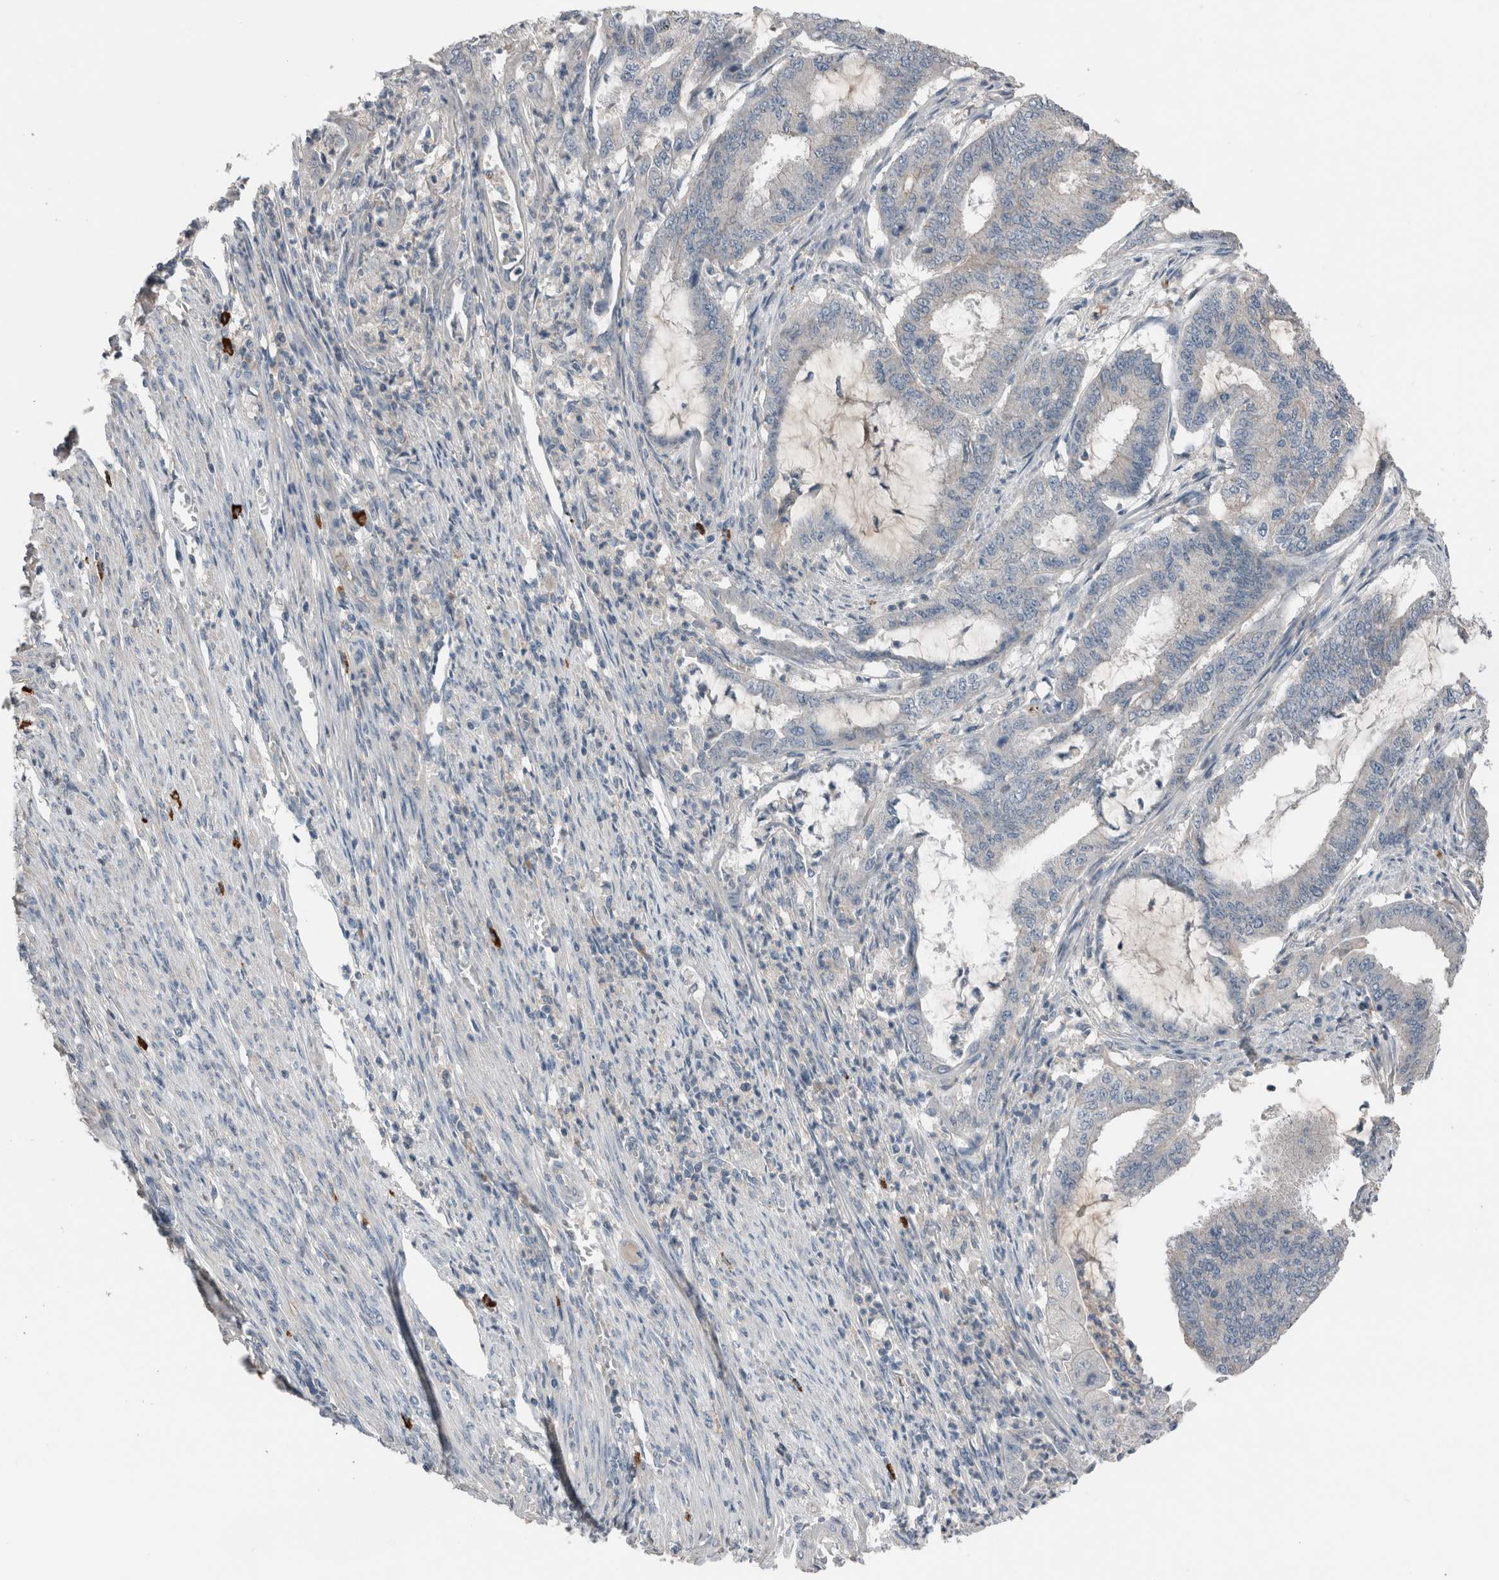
{"staining": {"intensity": "negative", "quantity": "none", "location": "none"}, "tissue": "endometrial cancer", "cell_type": "Tumor cells", "image_type": "cancer", "snomed": [{"axis": "morphology", "description": "Adenocarcinoma, NOS"}, {"axis": "topography", "description": "Endometrium"}], "caption": "Tumor cells are negative for brown protein staining in adenocarcinoma (endometrial). (Stains: DAB immunohistochemistry with hematoxylin counter stain, Microscopy: brightfield microscopy at high magnification).", "gene": "CRNN", "patient": {"sex": "female", "age": 51}}